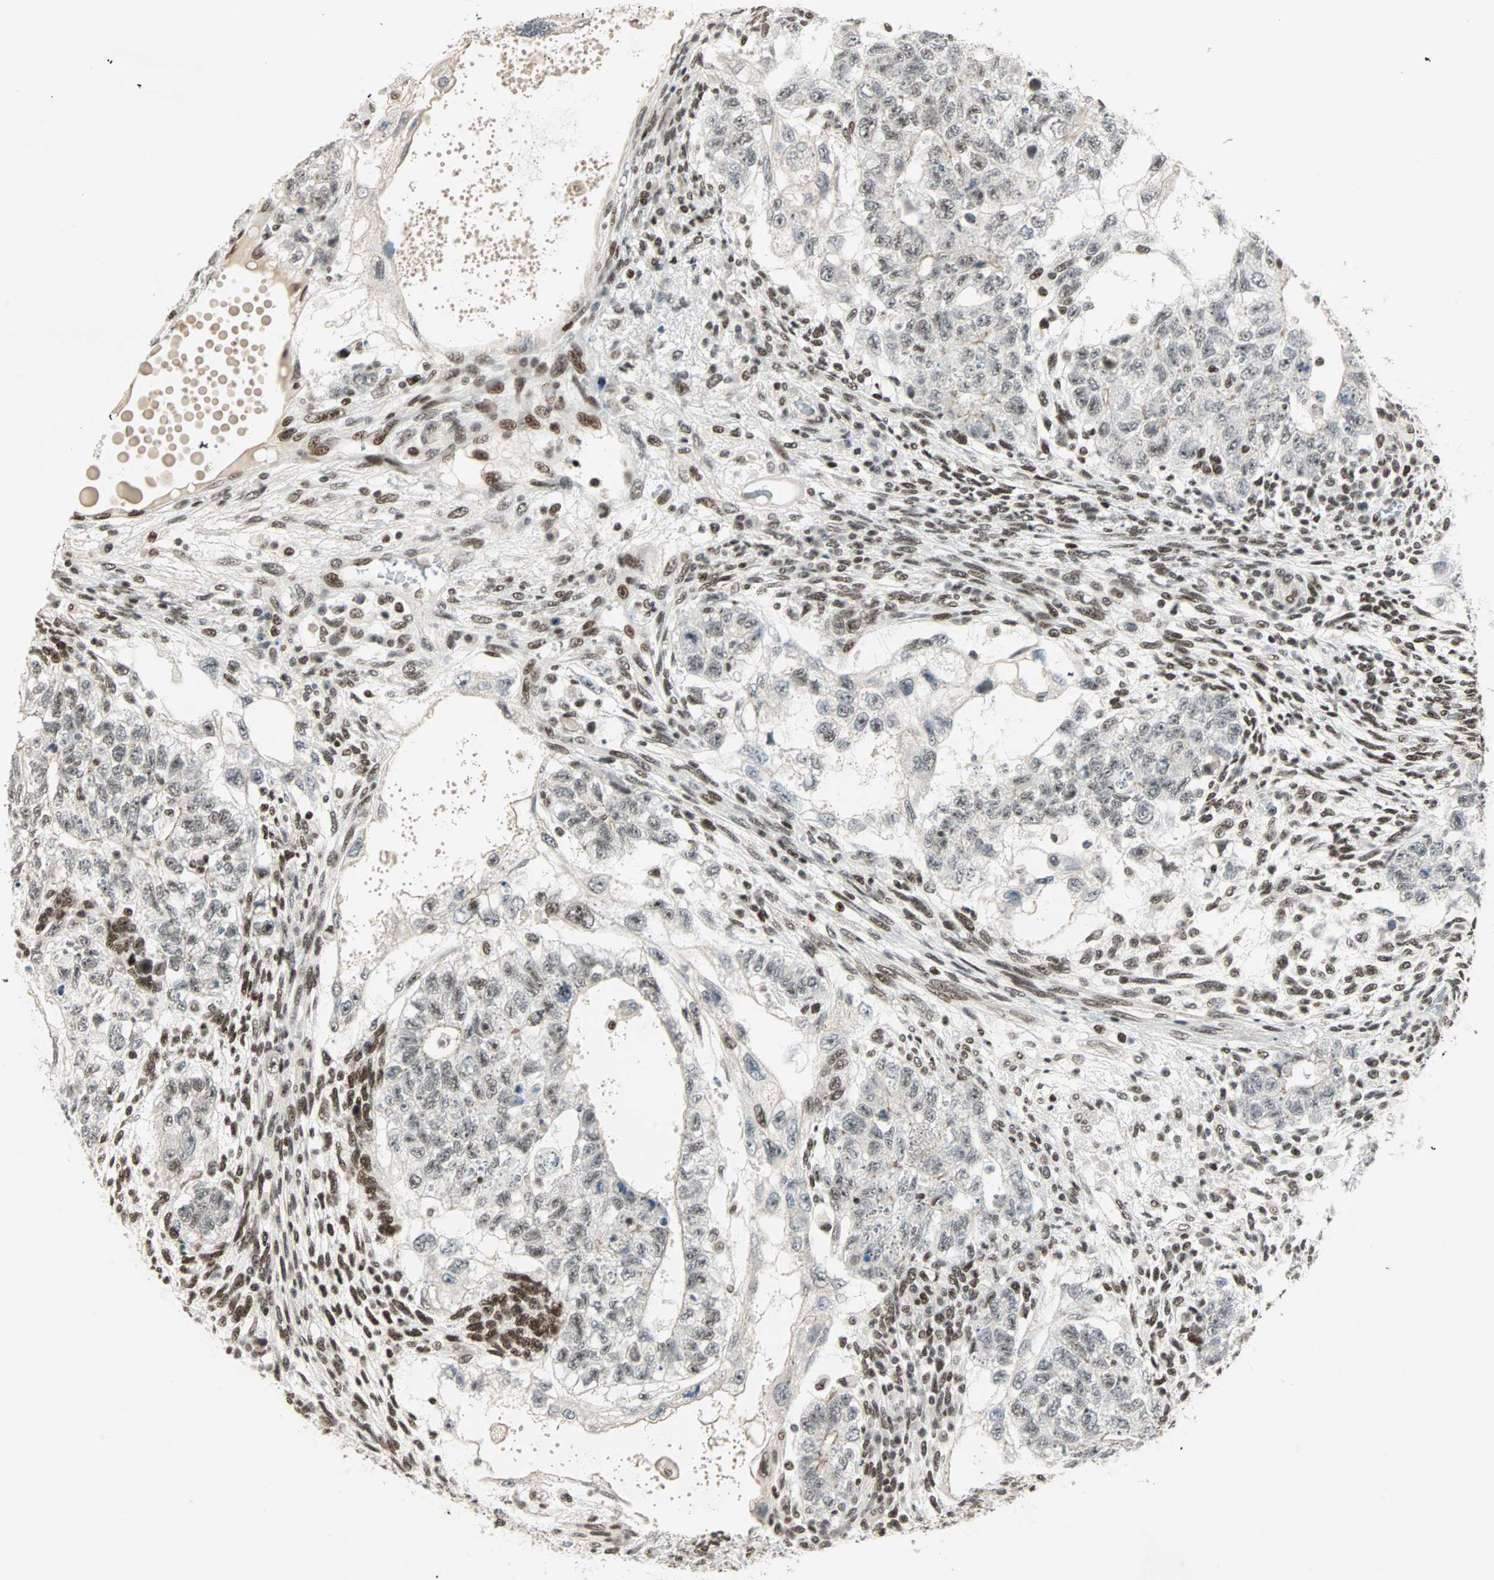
{"staining": {"intensity": "weak", "quantity": "25%-75%", "location": "nuclear"}, "tissue": "testis cancer", "cell_type": "Tumor cells", "image_type": "cancer", "snomed": [{"axis": "morphology", "description": "Normal tissue, NOS"}, {"axis": "morphology", "description": "Carcinoma, Embryonal, NOS"}, {"axis": "topography", "description": "Testis"}], "caption": "This photomicrograph displays immunohistochemistry staining of human testis cancer, with low weak nuclear staining in about 25%-75% of tumor cells.", "gene": "BLM", "patient": {"sex": "male", "age": 36}}